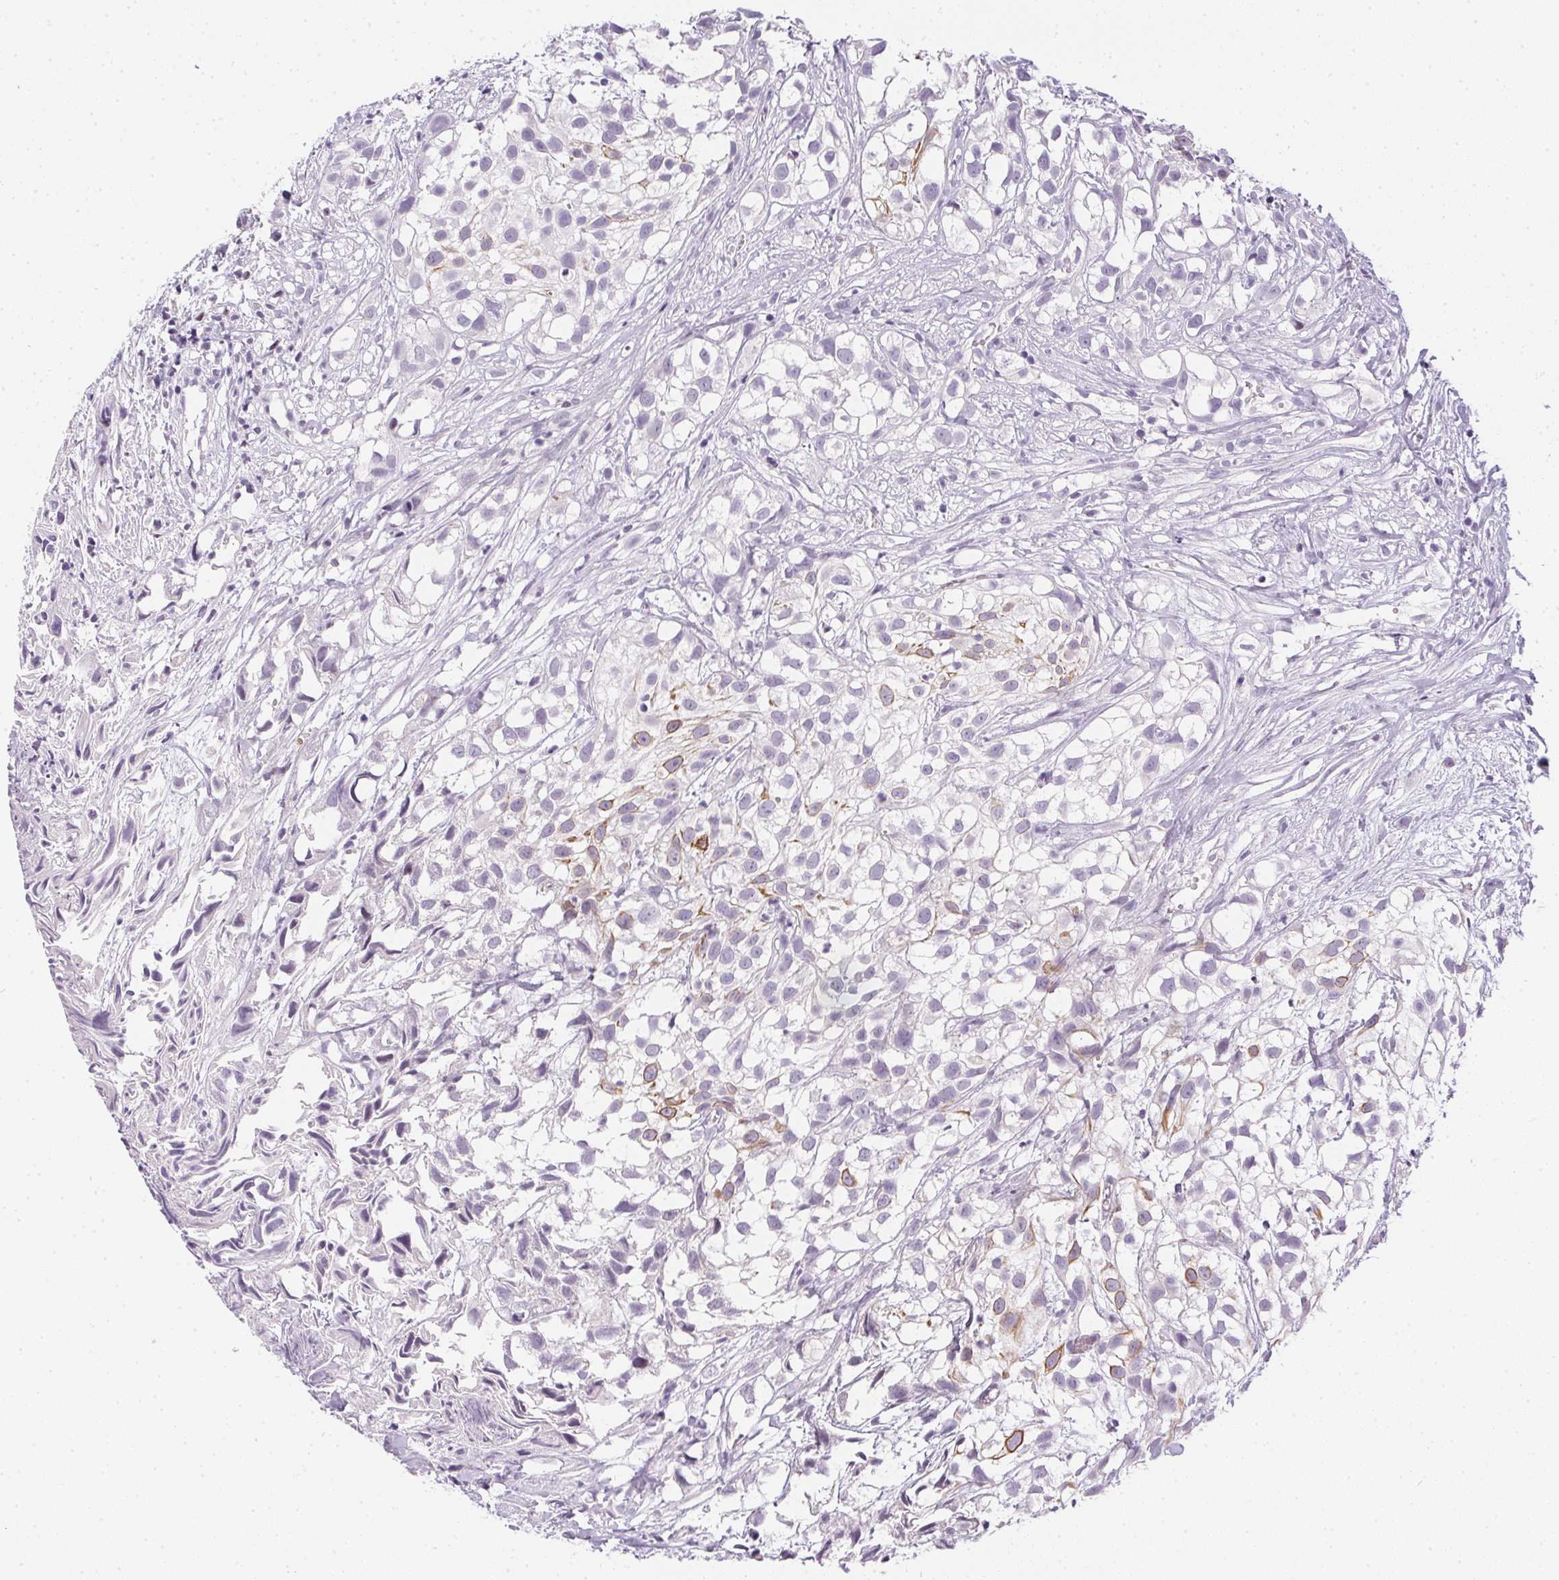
{"staining": {"intensity": "negative", "quantity": "none", "location": "none"}, "tissue": "urothelial cancer", "cell_type": "Tumor cells", "image_type": "cancer", "snomed": [{"axis": "morphology", "description": "Urothelial carcinoma, High grade"}, {"axis": "topography", "description": "Urinary bladder"}], "caption": "Protein analysis of urothelial cancer shows no significant staining in tumor cells.", "gene": "GSDMC", "patient": {"sex": "male", "age": 56}}